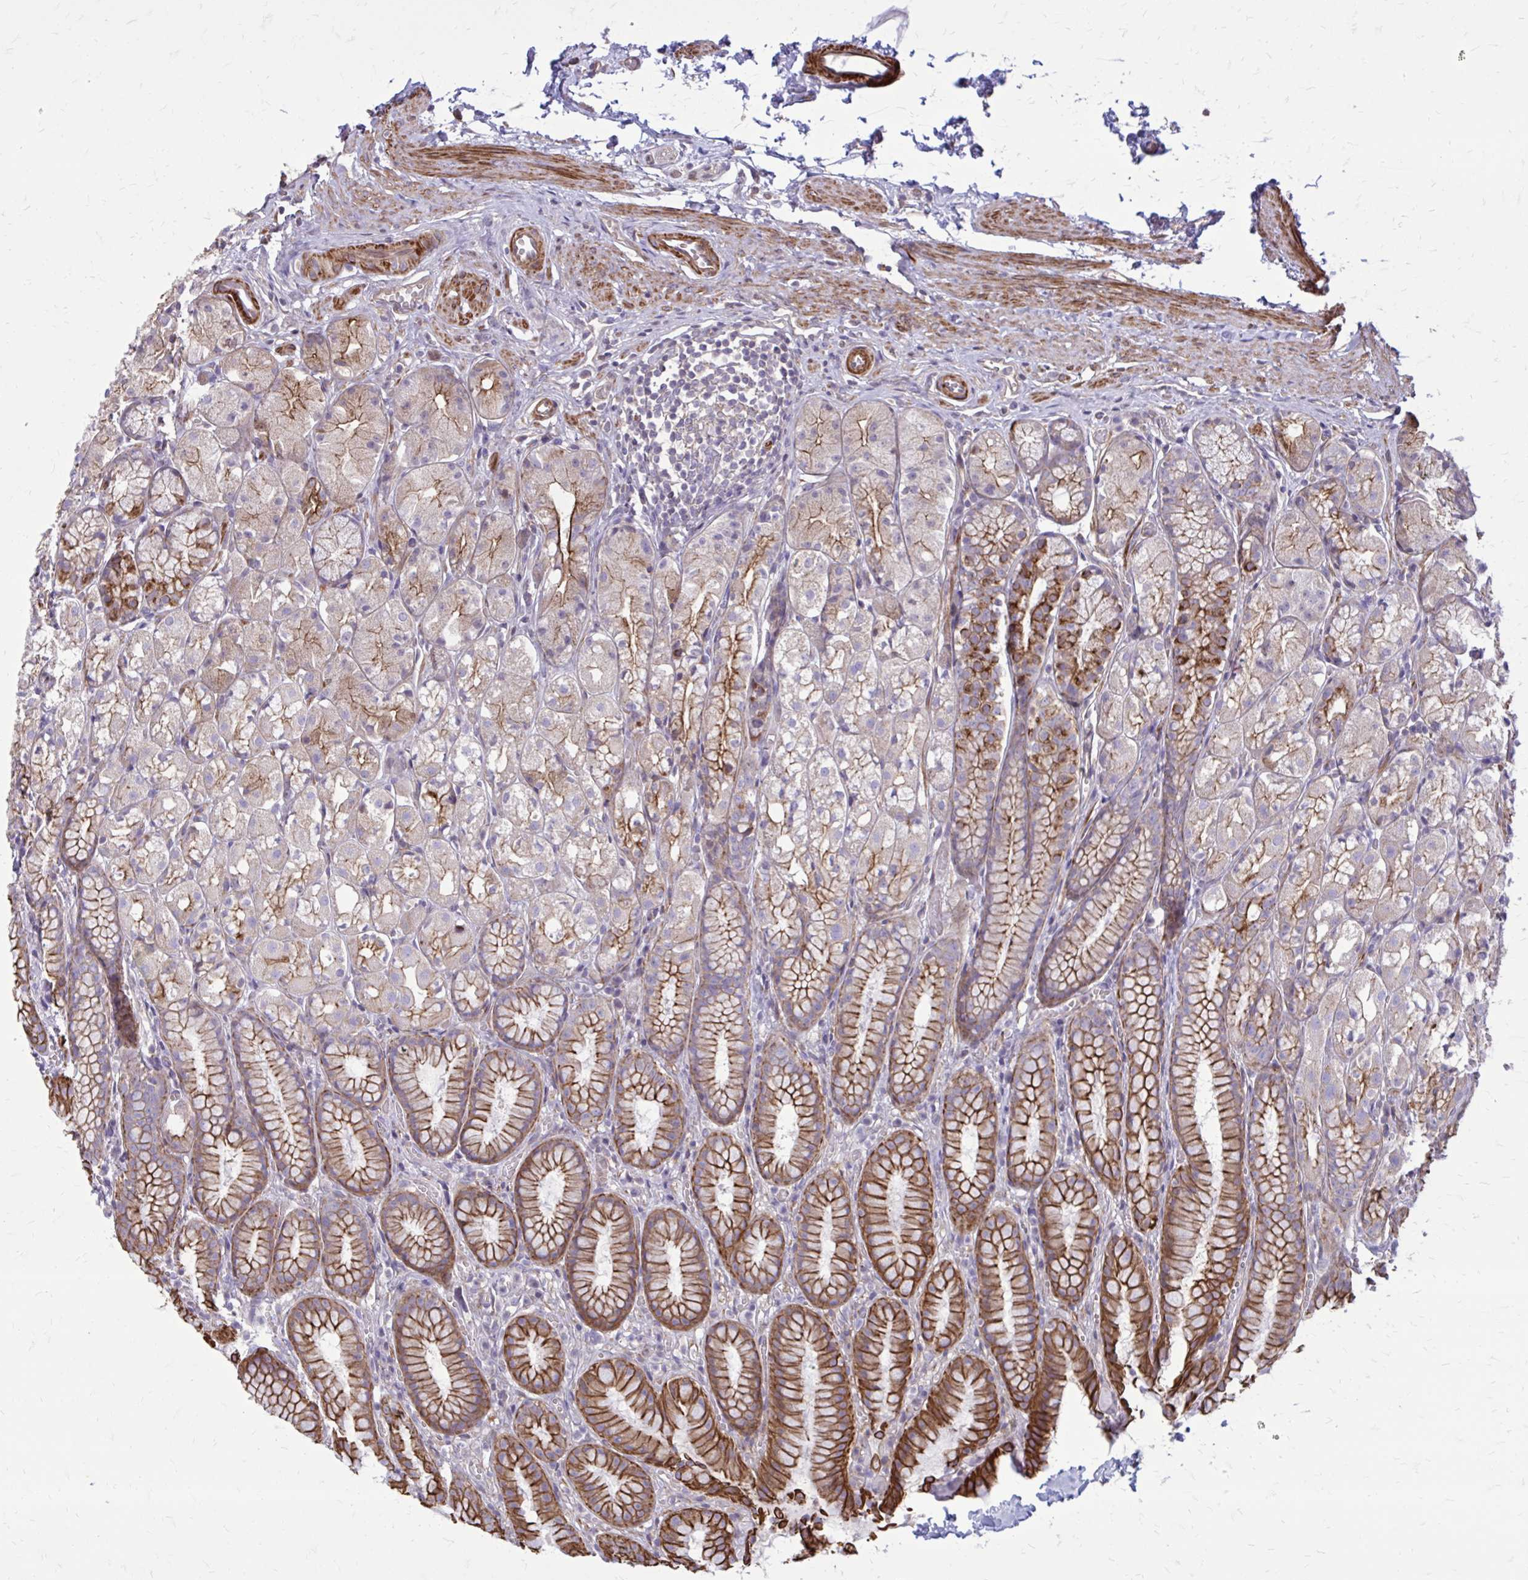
{"staining": {"intensity": "strong", "quantity": "25%-75%", "location": "cytoplasmic/membranous"}, "tissue": "stomach", "cell_type": "Glandular cells", "image_type": "normal", "snomed": [{"axis": "morphology", "description": "Normal tissue, NOS"}, {"axis": "topography", "description": "Stomach"}], "caption": "Human stomach stained with a brown dye exhibits strong cytoplasmic/membranous positive positivity in approximately 25%-75% of glandular cells.", "gene": "FAP", "patient": {"sex": "male", "age": 70}}